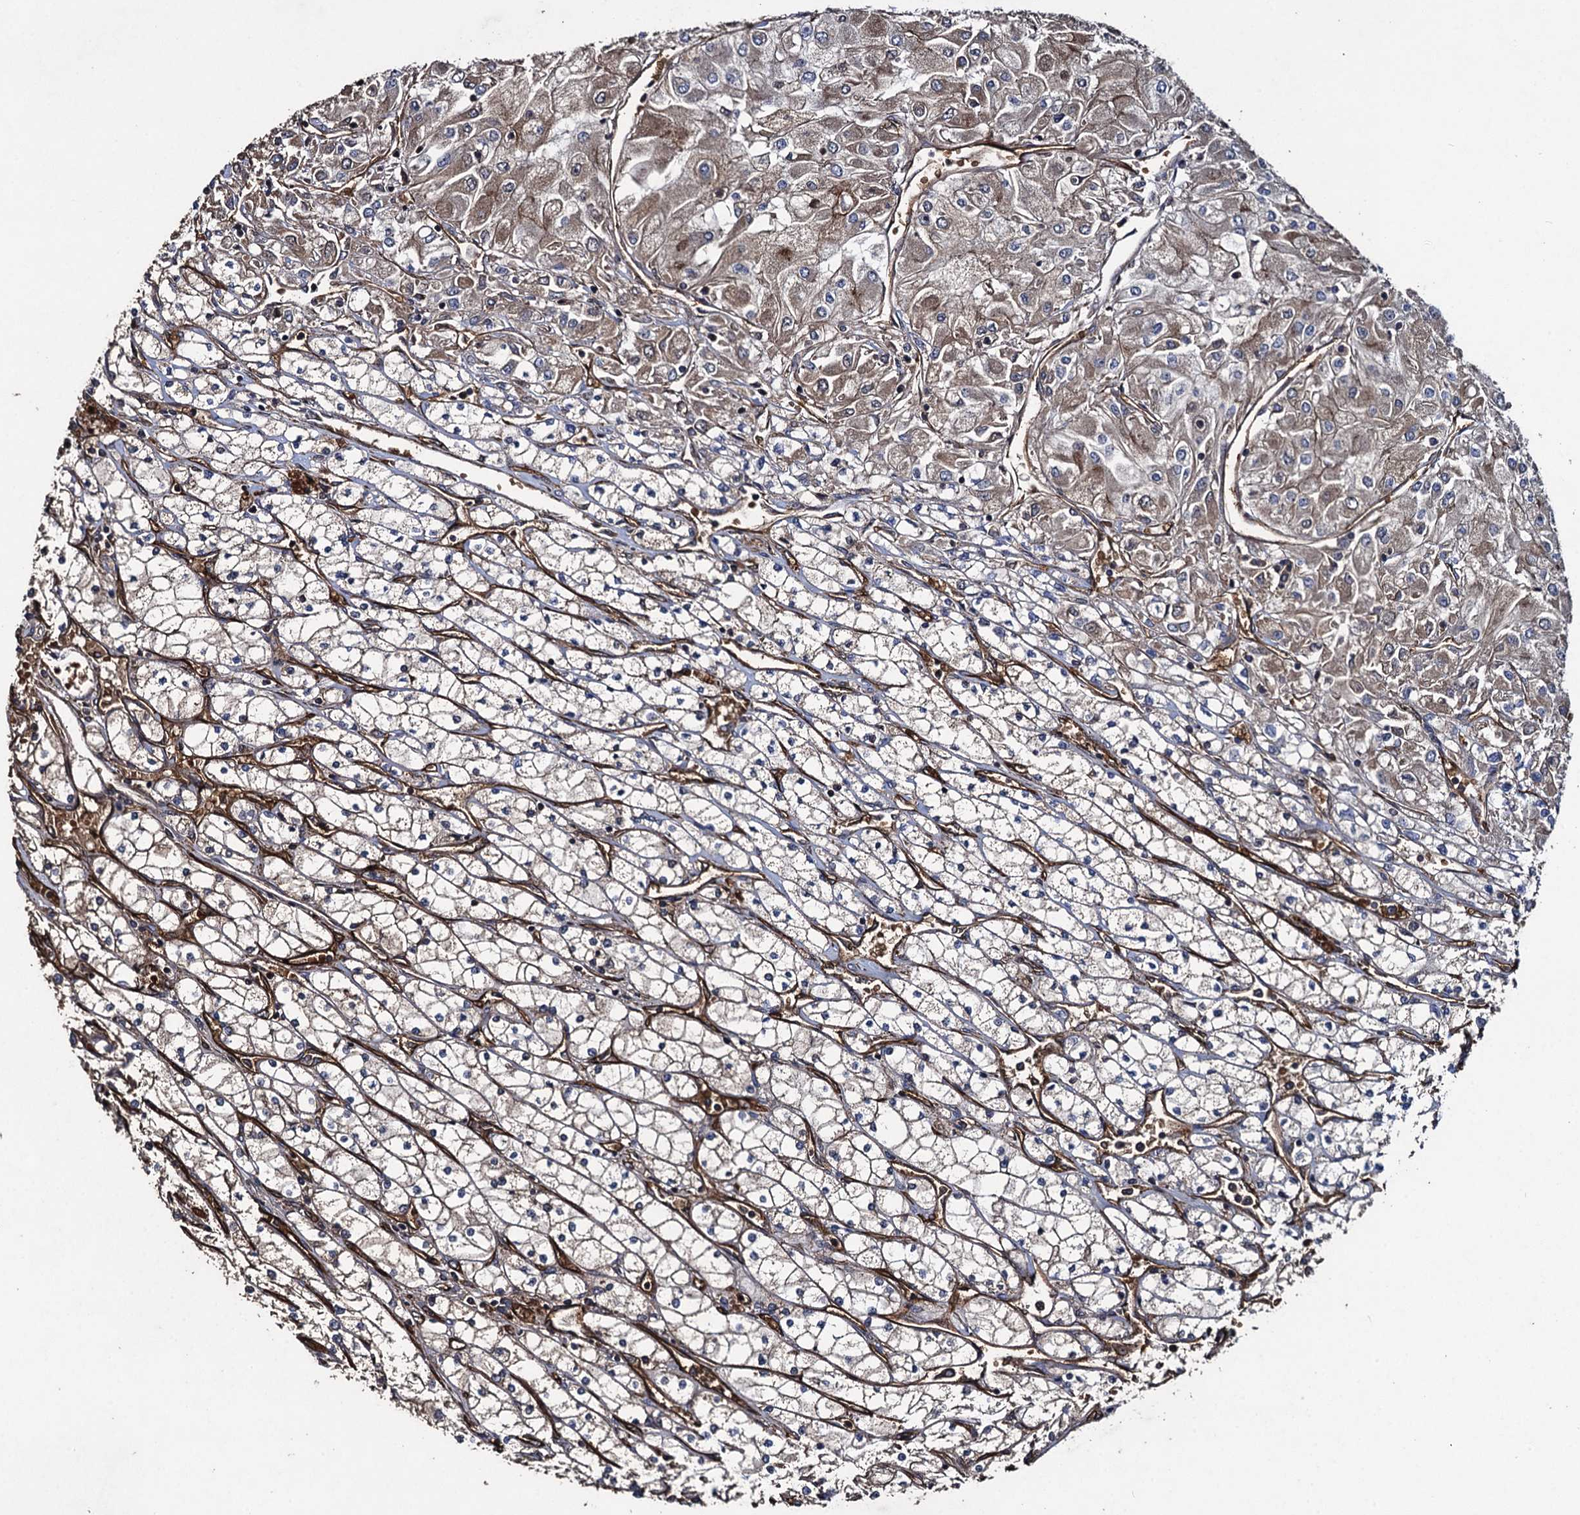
{"staining": {"intensity": "weak", "quantity": "25%-75%", "location": "cytoplasmic/membranous"}, "tissue": "renal cancer", "cell_type": "Tumor cells", "image_type": "cancer", "snomed": [{"axis": "morphology", "description": "Adenocarcinoma, NOS"}, {"axis": "topography", "description": "Kidney"}], "caption": "A low amount of weak cytoplasmic/membranous positivity is identified in about 25%-75% of tumor cells in renal cancer tissue.", "gene": "TXNDC11", "patient": {"sex": "male", "age": 80}}